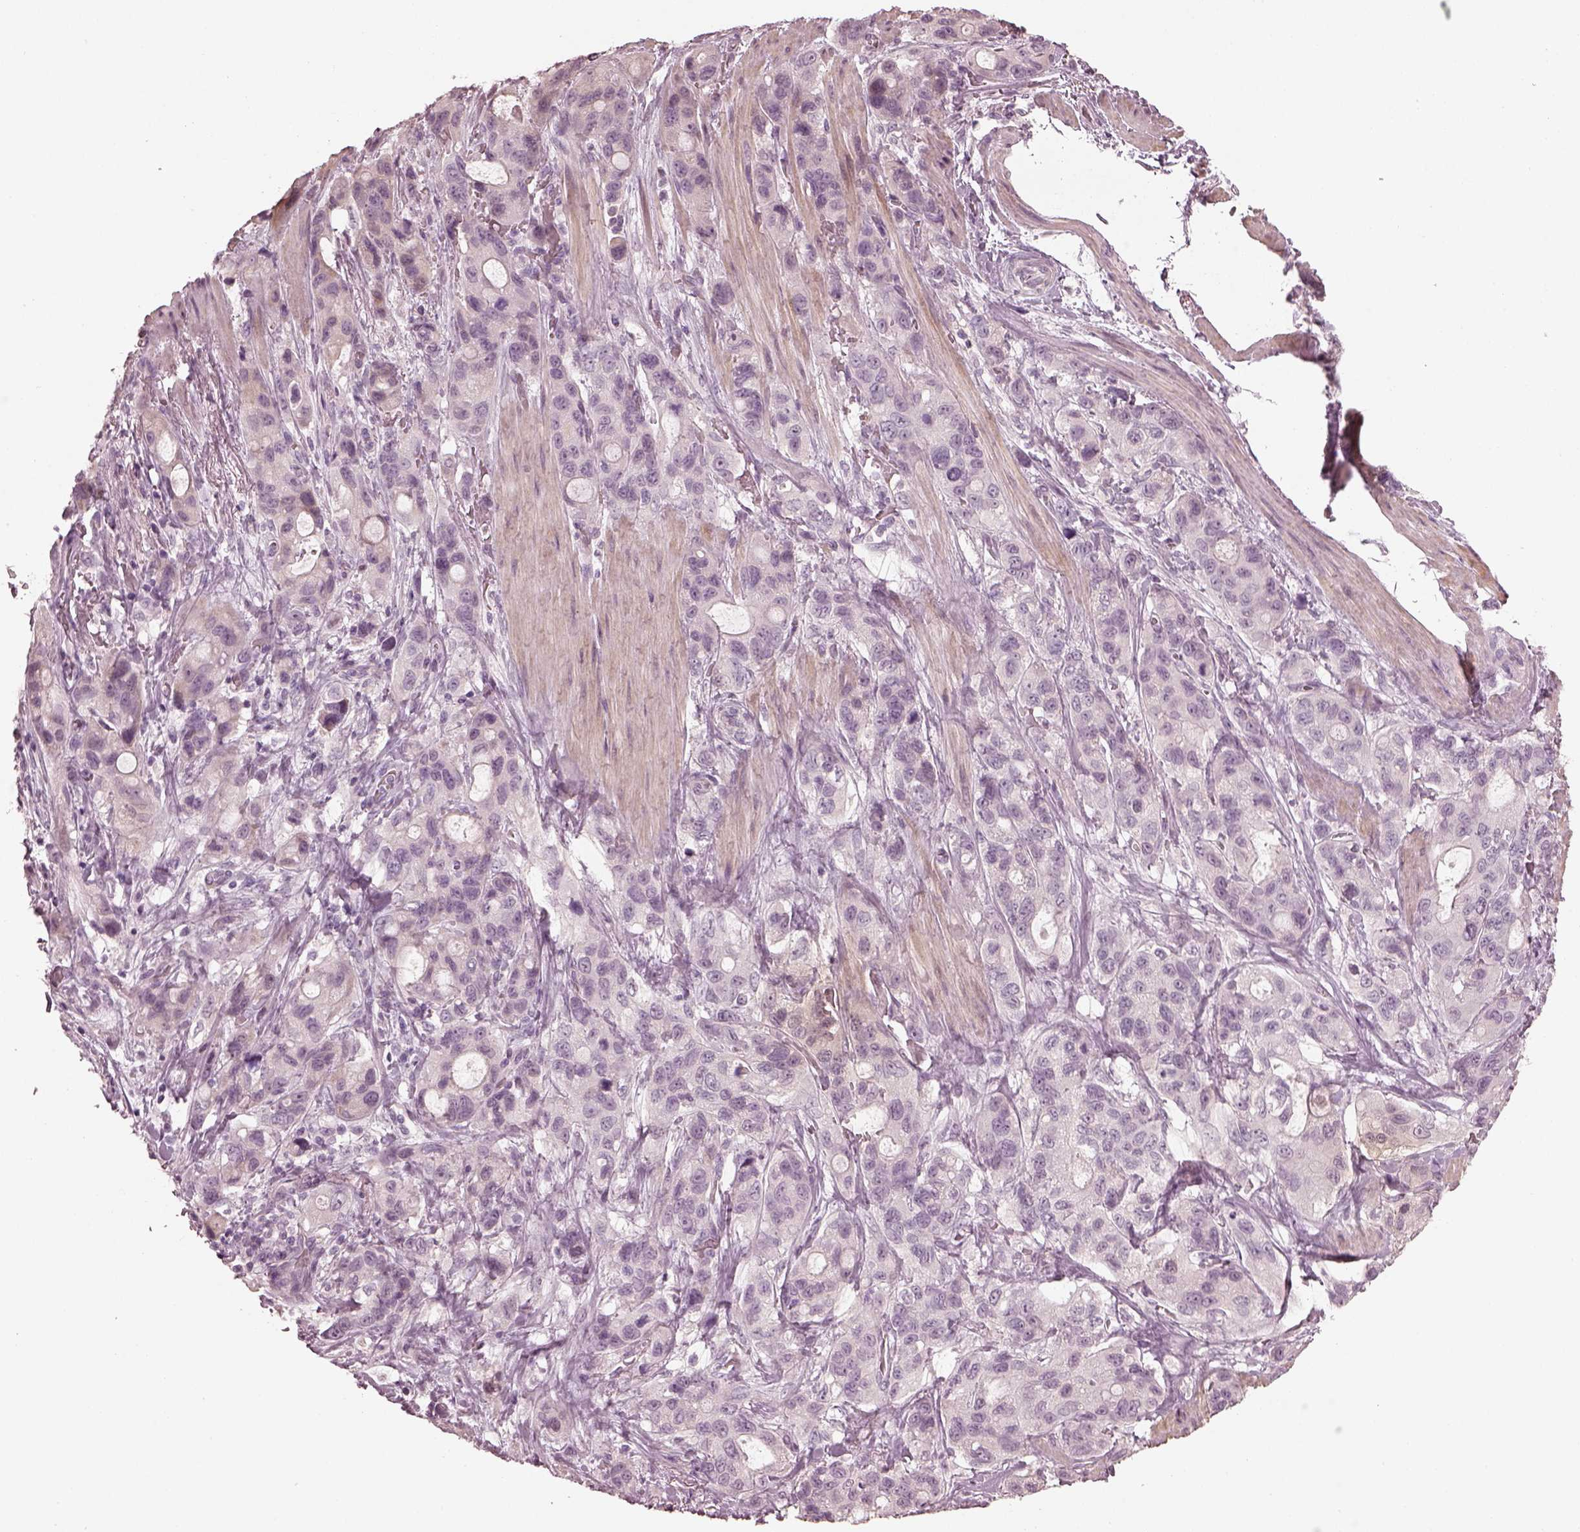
{"staining": {"intensity": "negative", "quantity": "none", "location": "none"}, "tissue": "stomach cancer", "cell_type": "Tumor cells", "image_type": "cancer", "snomed": [{"axis": "morphology", "description": "Adenocarcinoma, NOS"}, {"axis": "topography", "description": "Stomach"}], "caption": "High power microscopy histopathology image of an immunohistochemistry (IHC) image of stomach adenocarcinoma, revealing no significant expression in tumor cells.", "gene": "OPTC", "patient": {"sex": "male", "age": 63}}